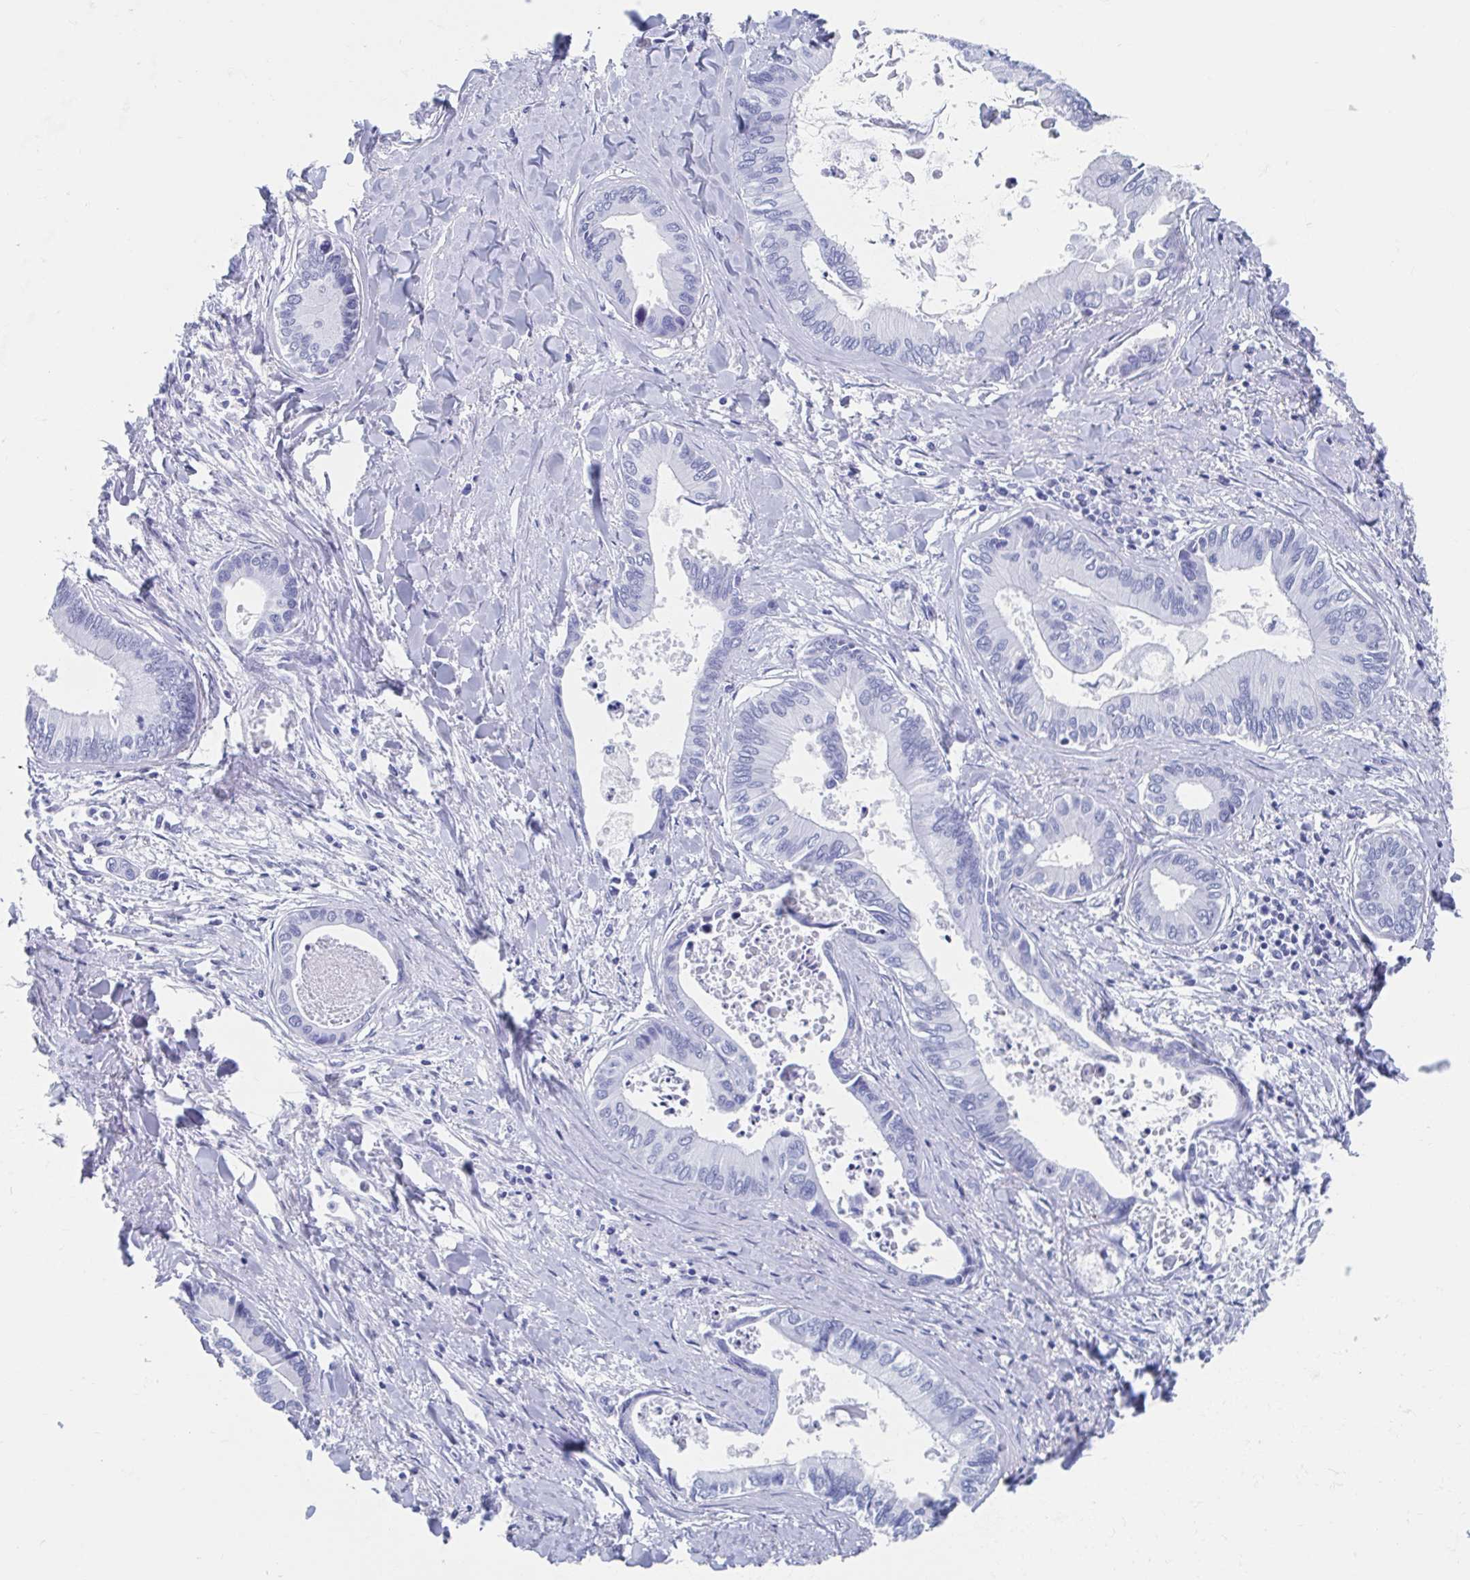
{"staining": {"intensity": "negative", "quantity": "none", "location": "none"}, "tissue": "liver cancer", "cell_type": "Tumor cells", "image_type": "cancer", "snomed": [{"axis": "morphology", "description": "Cholangiocarcinoma"}, {"axis": "topography", "description": "Liver"}], "caption": "The photomicrograph demonstrates no staining of tumor cells in cholangiocarcinoma (liver).", "gene": "HDGFL1", "patient": {"sex": "male", "age": 66}}